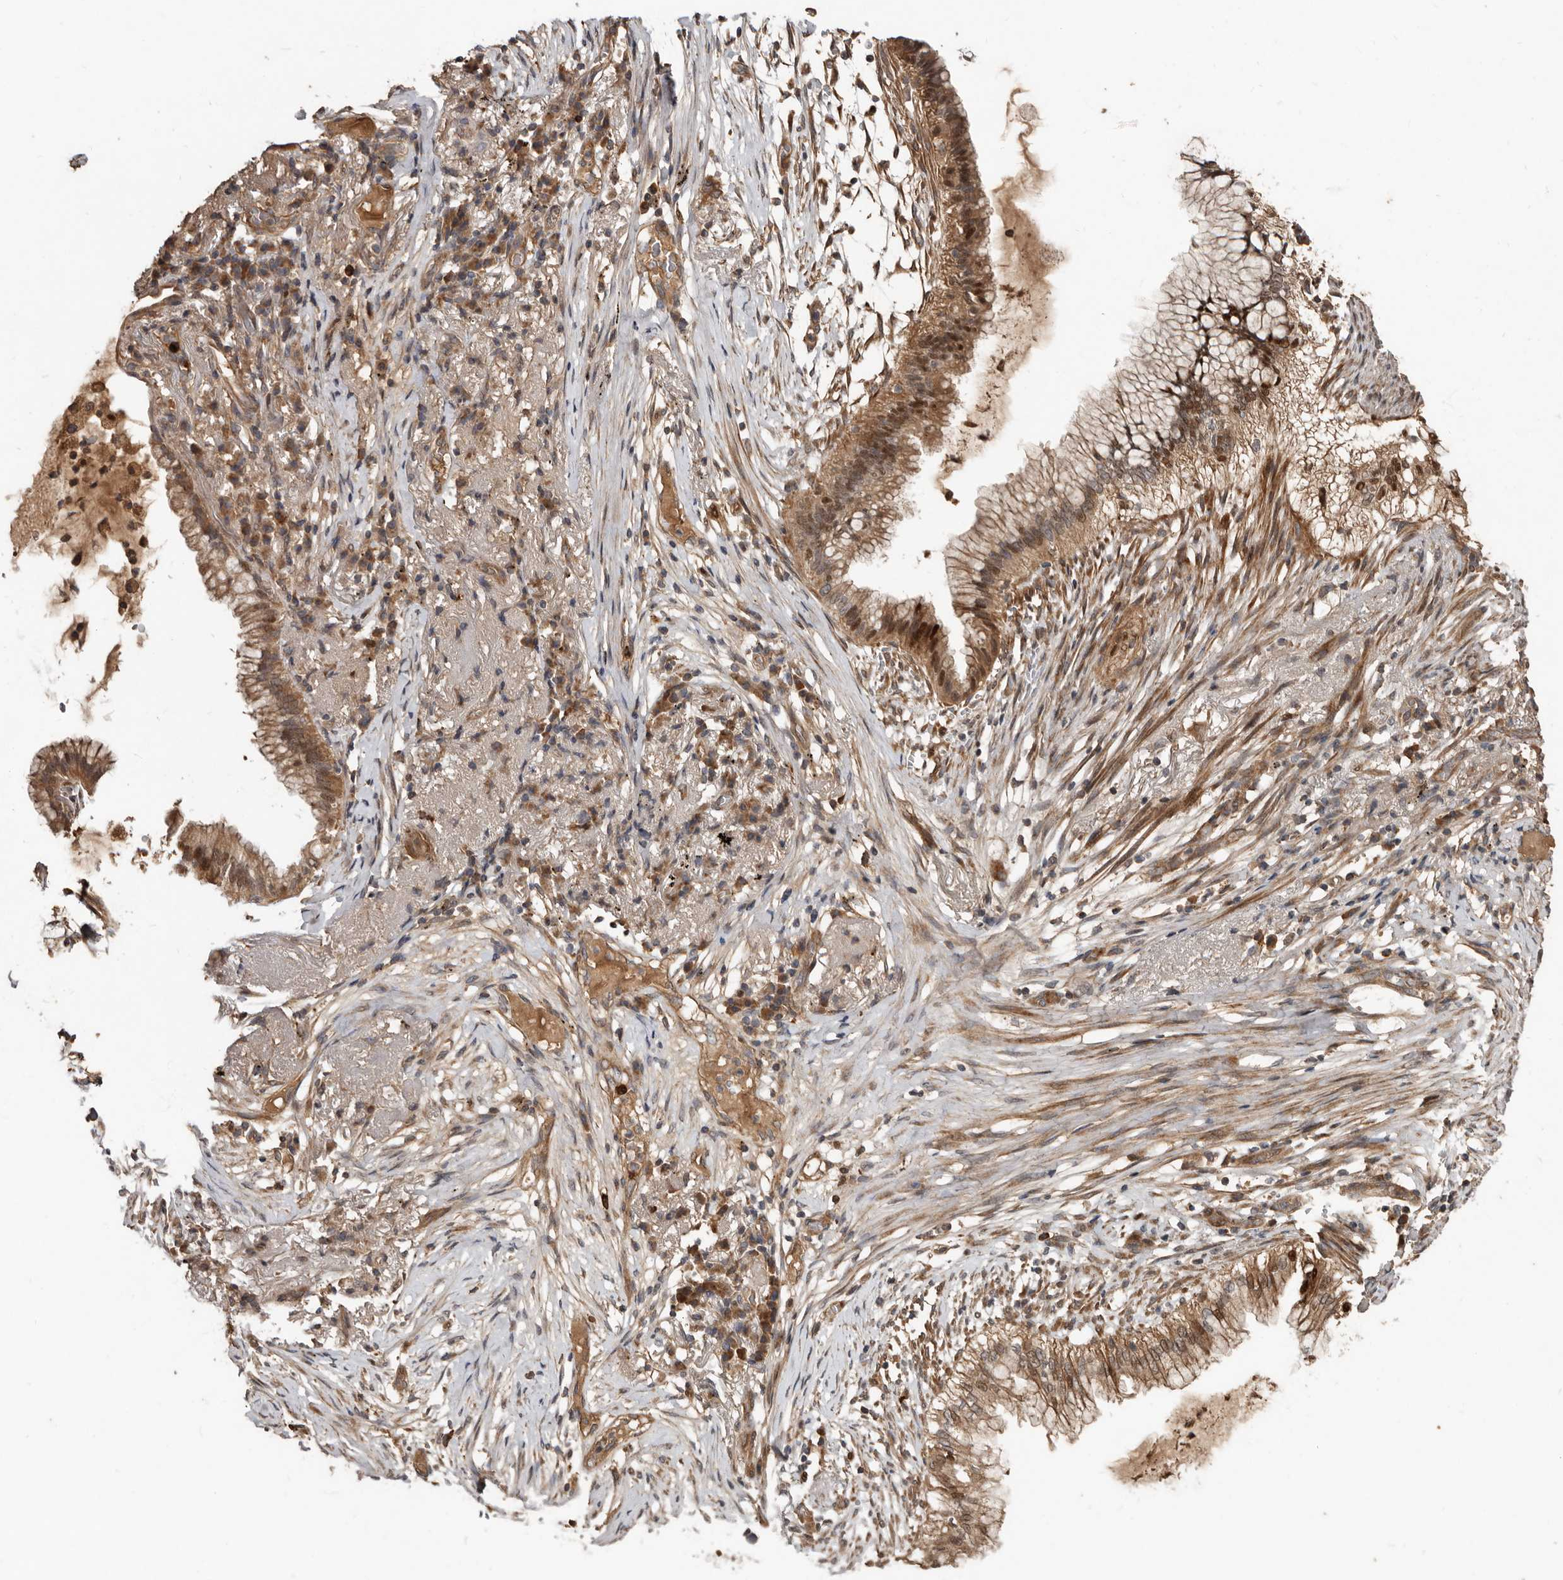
{"staining": {"intensity": "moderate", "quantity": ">75%", "location": "cytoplasmic/membranous,nuclear"}, "tissue": "lung cancer", "cell_type": "Tumor cells", "image_type": "cancer", "snomed": [{"axis": "morphology", "description": "Adenocarcinoma, NOS"}, {"axis": "topography", "description": "Lung"}], "caption": "A medium amount of moderate cytoplasmic/membranous and nuclear staining is appreciated in about >75% of tumor cells in lung cancer tissue.", "gene": "KIF26B", "patient": {"sex": "female", "age": 70}}